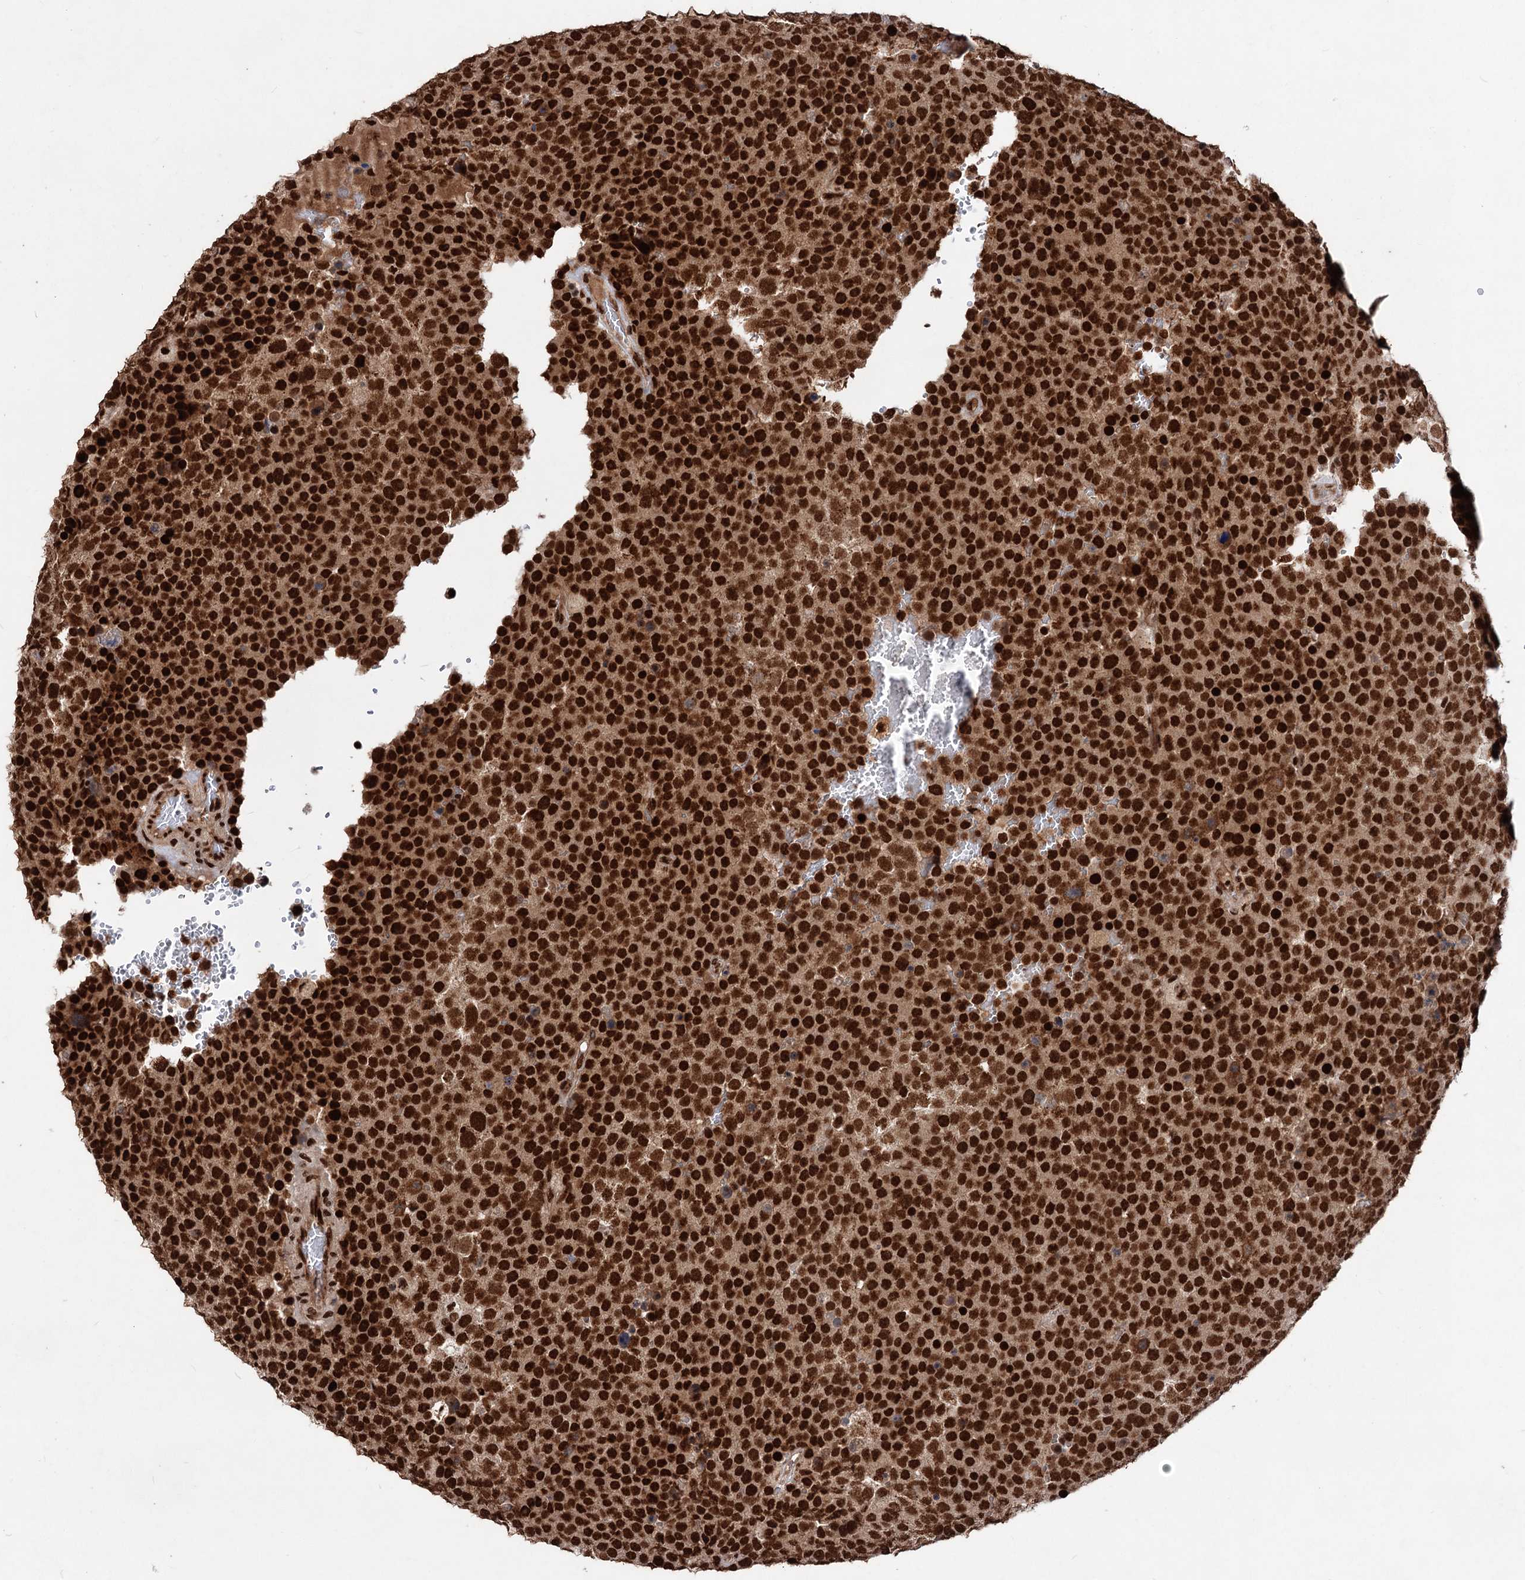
{"staining": {"intensity": "strong", "quantity": ">75%", "location": "nuclear"}, "tissue": "testis cancer", "cell_type": "Tumor cells", "image_type": "cancer", "snomed": [{"axis": "morphology", "description": "Seminoma, NOS"}, {"axis": "topography", "description": "Testis"}], "caption": "Immunohistochemical staining of human testis seminoma displays high levels of strong nuclear protein positivity in approximately >75% of tumor cells.", "gene": "MAML1", "patient": {"sex": "male", "age": 71}}